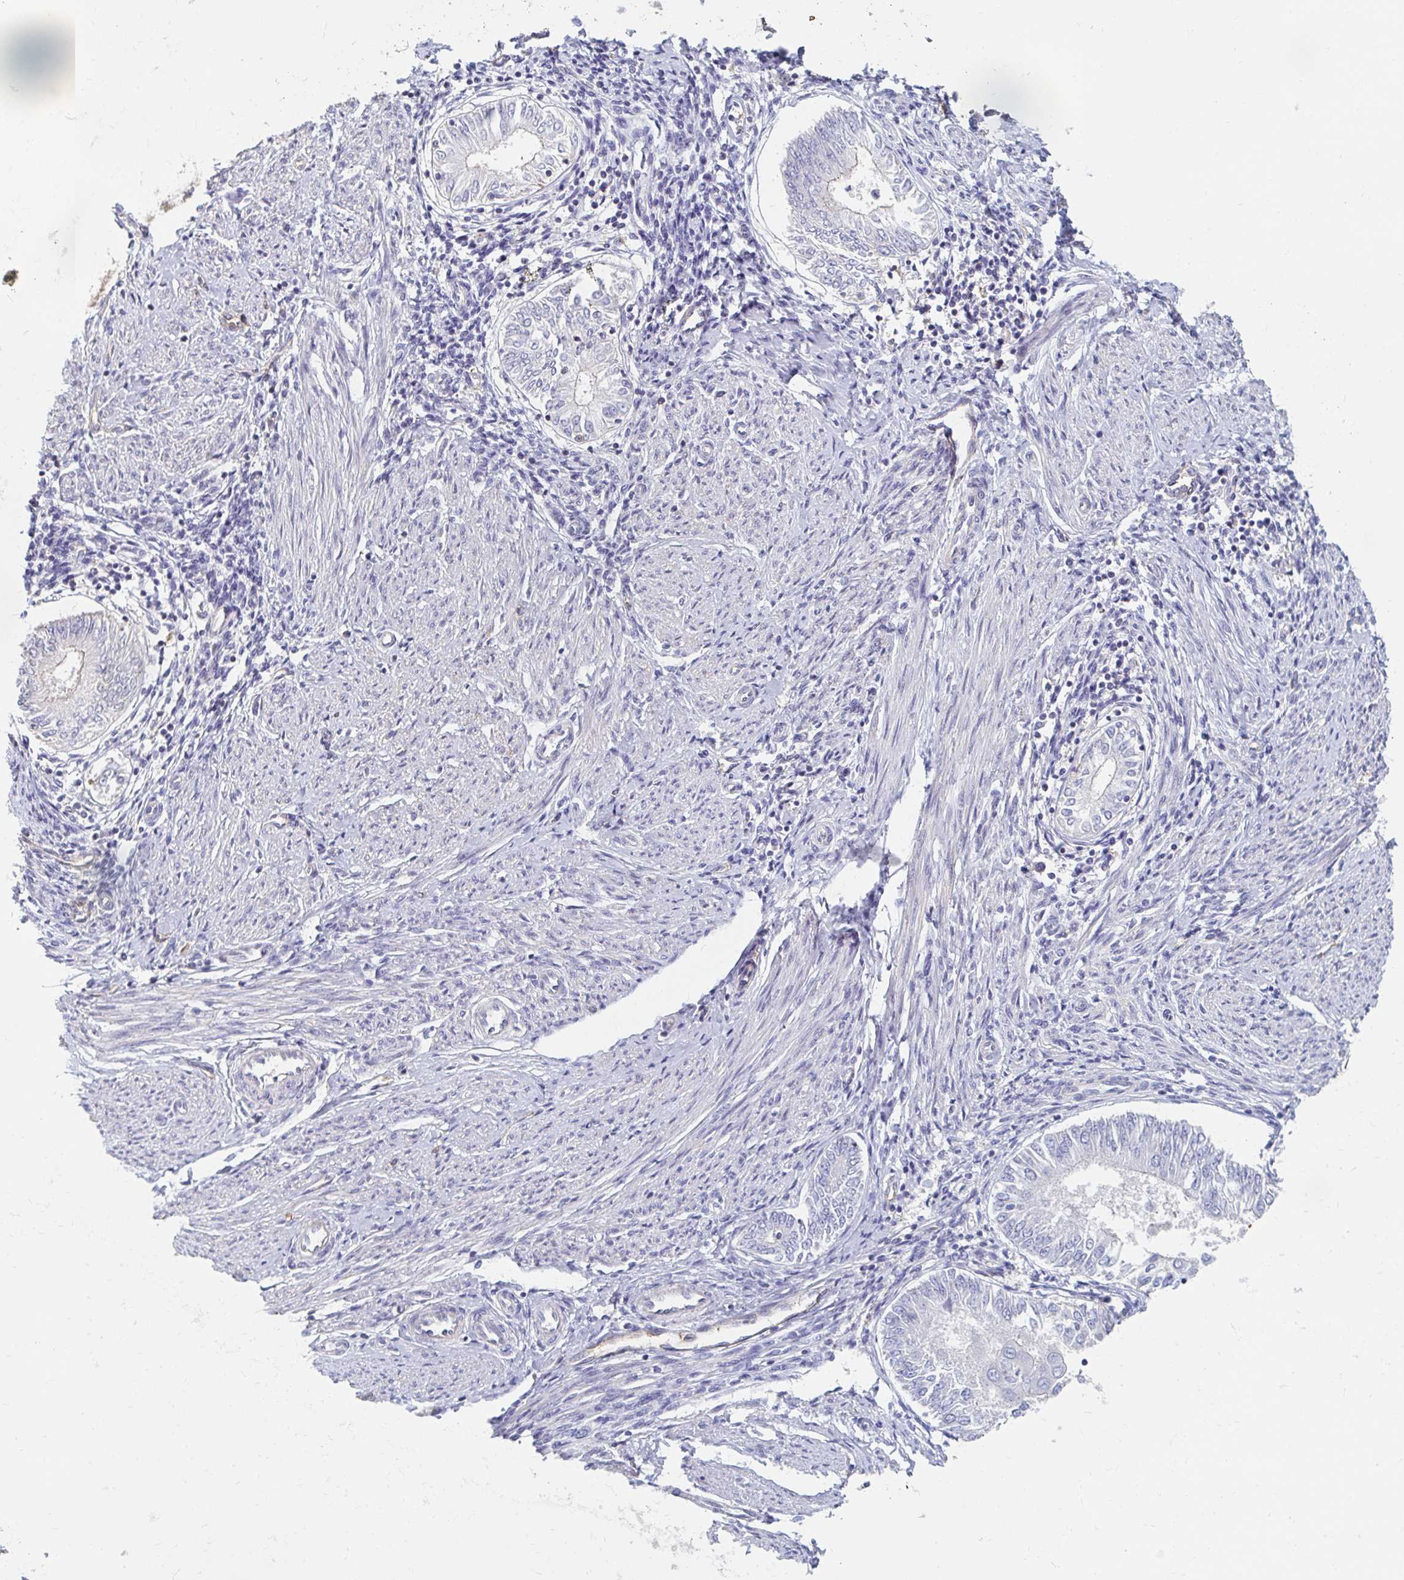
{"staining": {"intensity": "negative", "quantity": "none", "location": "none"}, "tissue": "endometrial cancer", "cell_type": "Tumor cells", "image_type": "cancer", "snomed": [{"axis": "morphology", "description": "Adenocarcinoma, NOS"}, {"axis": "topography", "description": "Endometrium"}], "caption": "Human endometrial cancer stained for a protein using immunohistochemistry (IHC) exhibits no expression in tumor cells.", "gene": "MYLK2", "patient": {"sex": "female", "age": 68}}